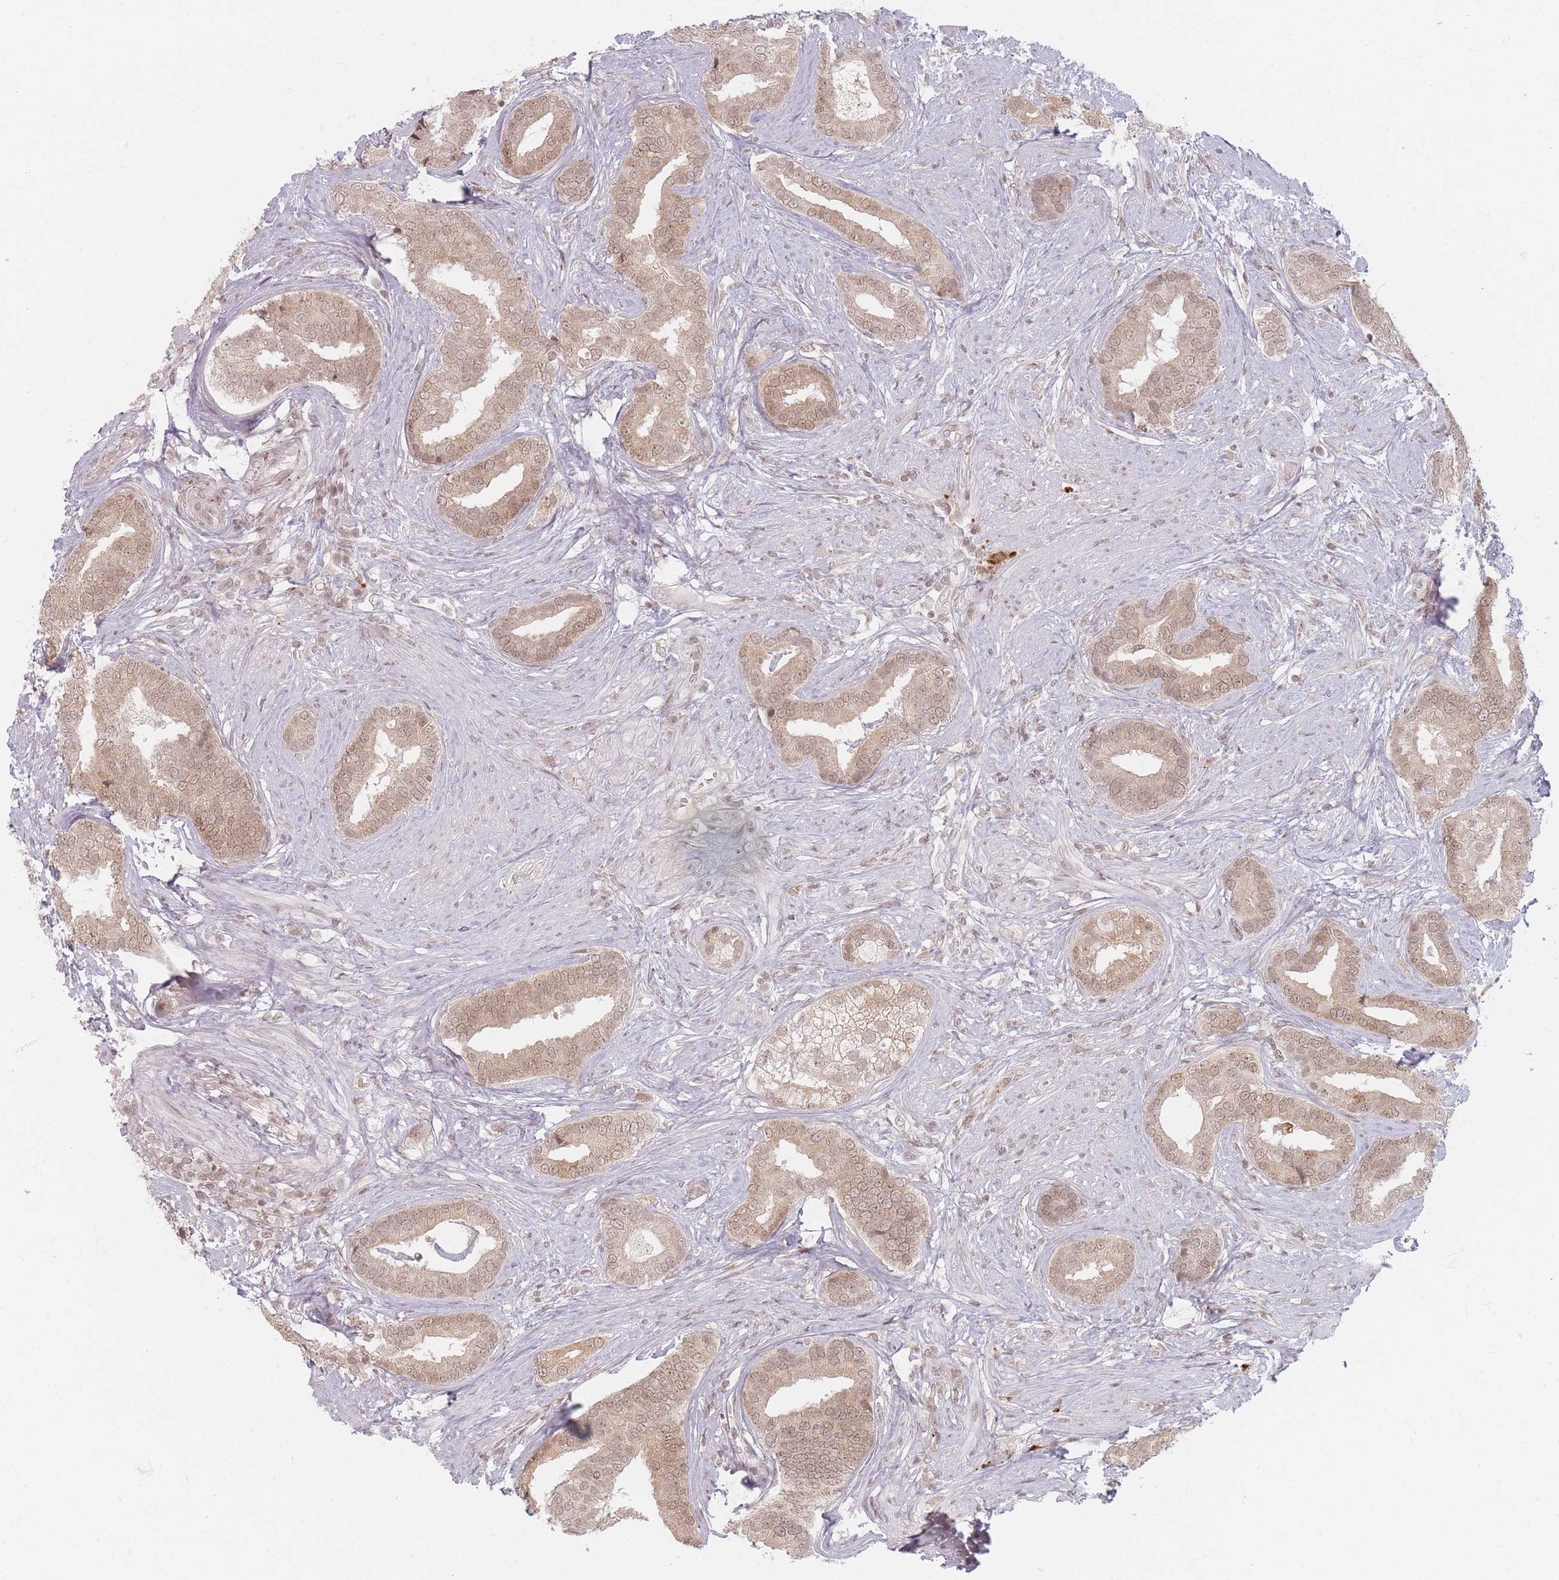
{"staining": {"intensity": "moderate", "quantity": ">75%", "location": "cytoplasmic/membranous,nuclear"}, "tissue": "prostate cancer", "cell_type": "Tumor cells", "image_type": "cancer", "snomed": [{"axis": "morphology", "description": "Adenocarcinoma, High grade"}, {"axis": "topography", "description": "Prostate"}], "caption": "This micrograph shows high-grade adenocarcinoma (prostate) stained with IHC to label a protein in brown. The cytoplasmic/membranous and nuclear of tumor cells show moderate positivity for the protein. Nuclei are counter-stained blue.", "gene": "SPATA45", "patient": {"sex": "male", "age": 55}}